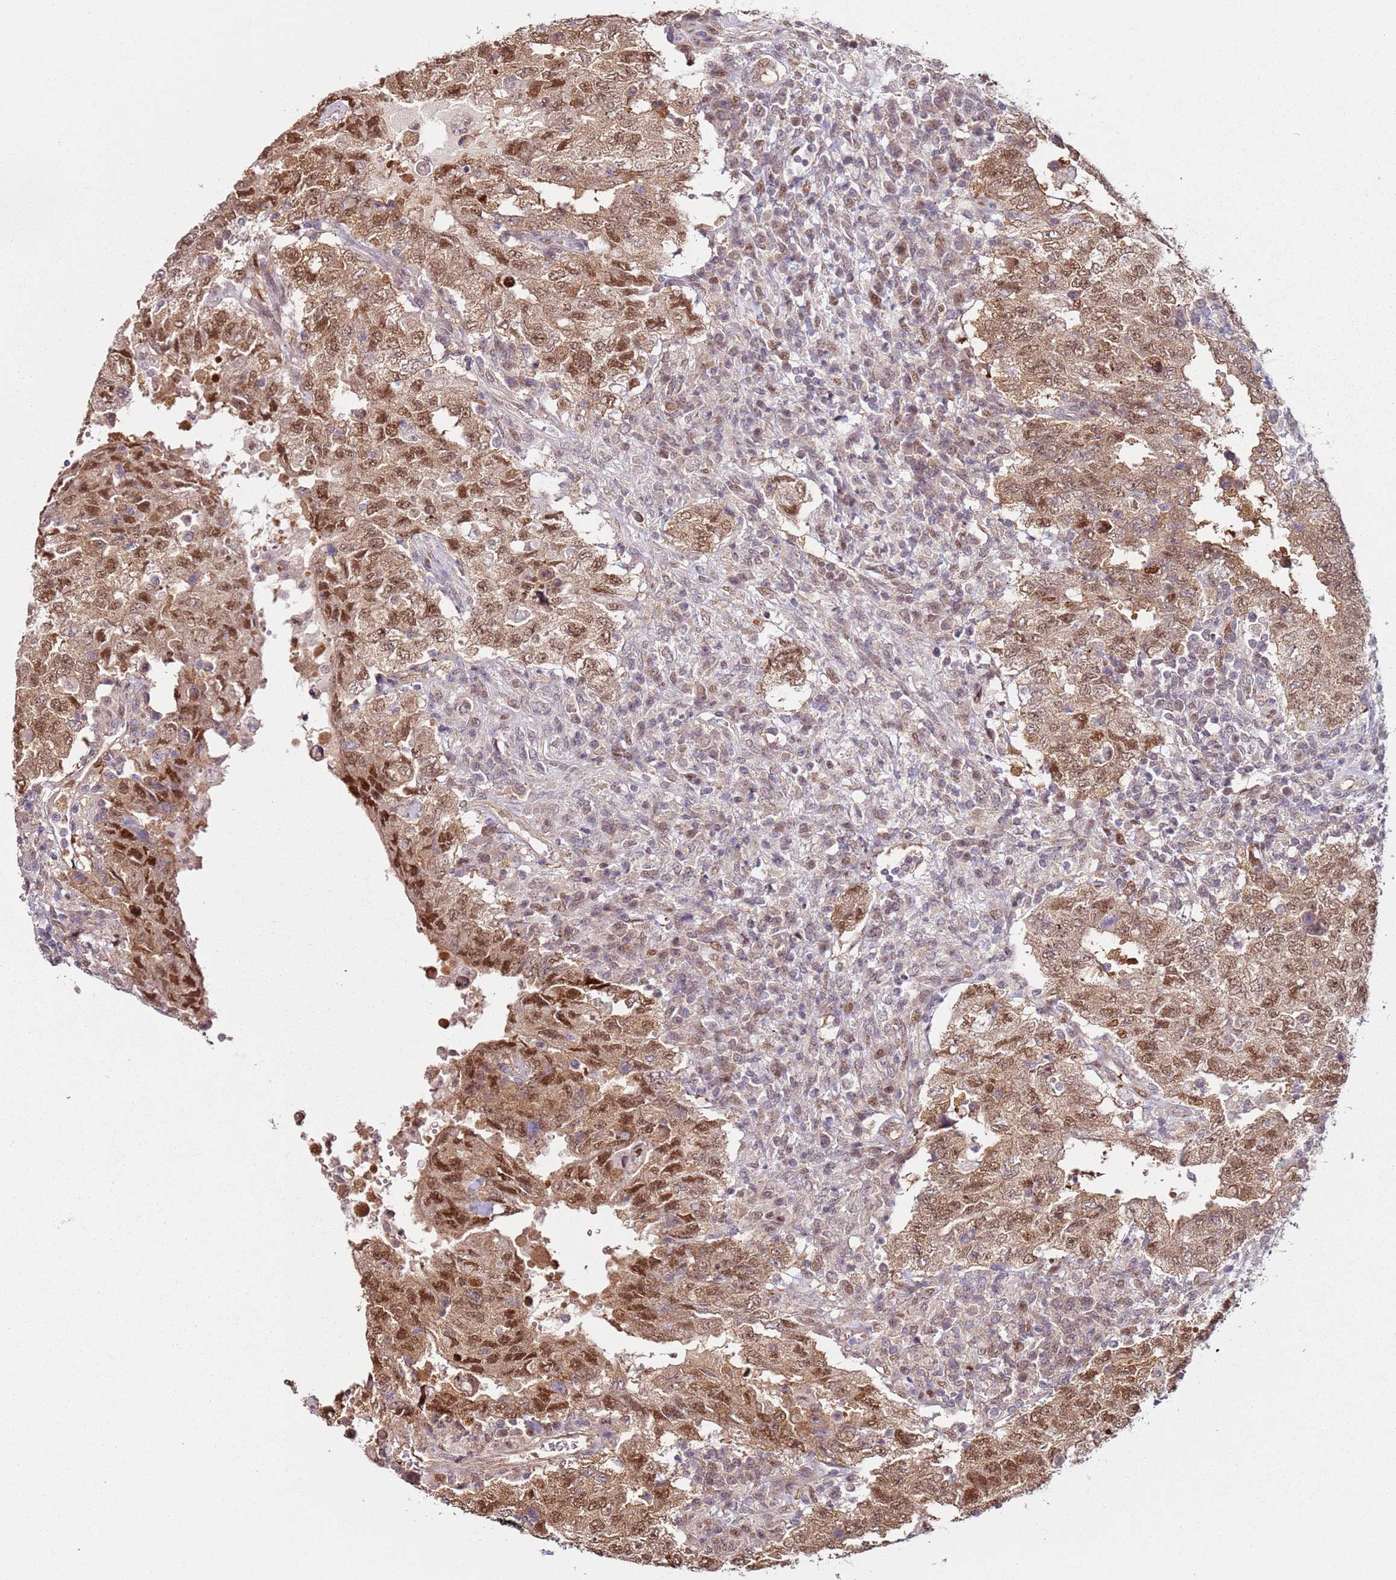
{"staining": {"intensity": "moderate", "quantity": ">75%", "location": "cytoplasmic/membranous,nuclear"}, "tissue": "testis cancer", "cell_type": "Tumor cells", "image_type": "cancer", "snomed": [{"axis": "morphology", "description": "Carcinoma, Embryonal, NOS"}, {"axis": "topography", "description": "Testis"}], "caption": "Moderate cytoplasmic/membranous and nuclear expression for a protein is seen in about >75% of tumor cells of testis cancer using immunohistochemistry.", "gene": "PSMD4", "patient": {"sex": "male", "age": 26}}